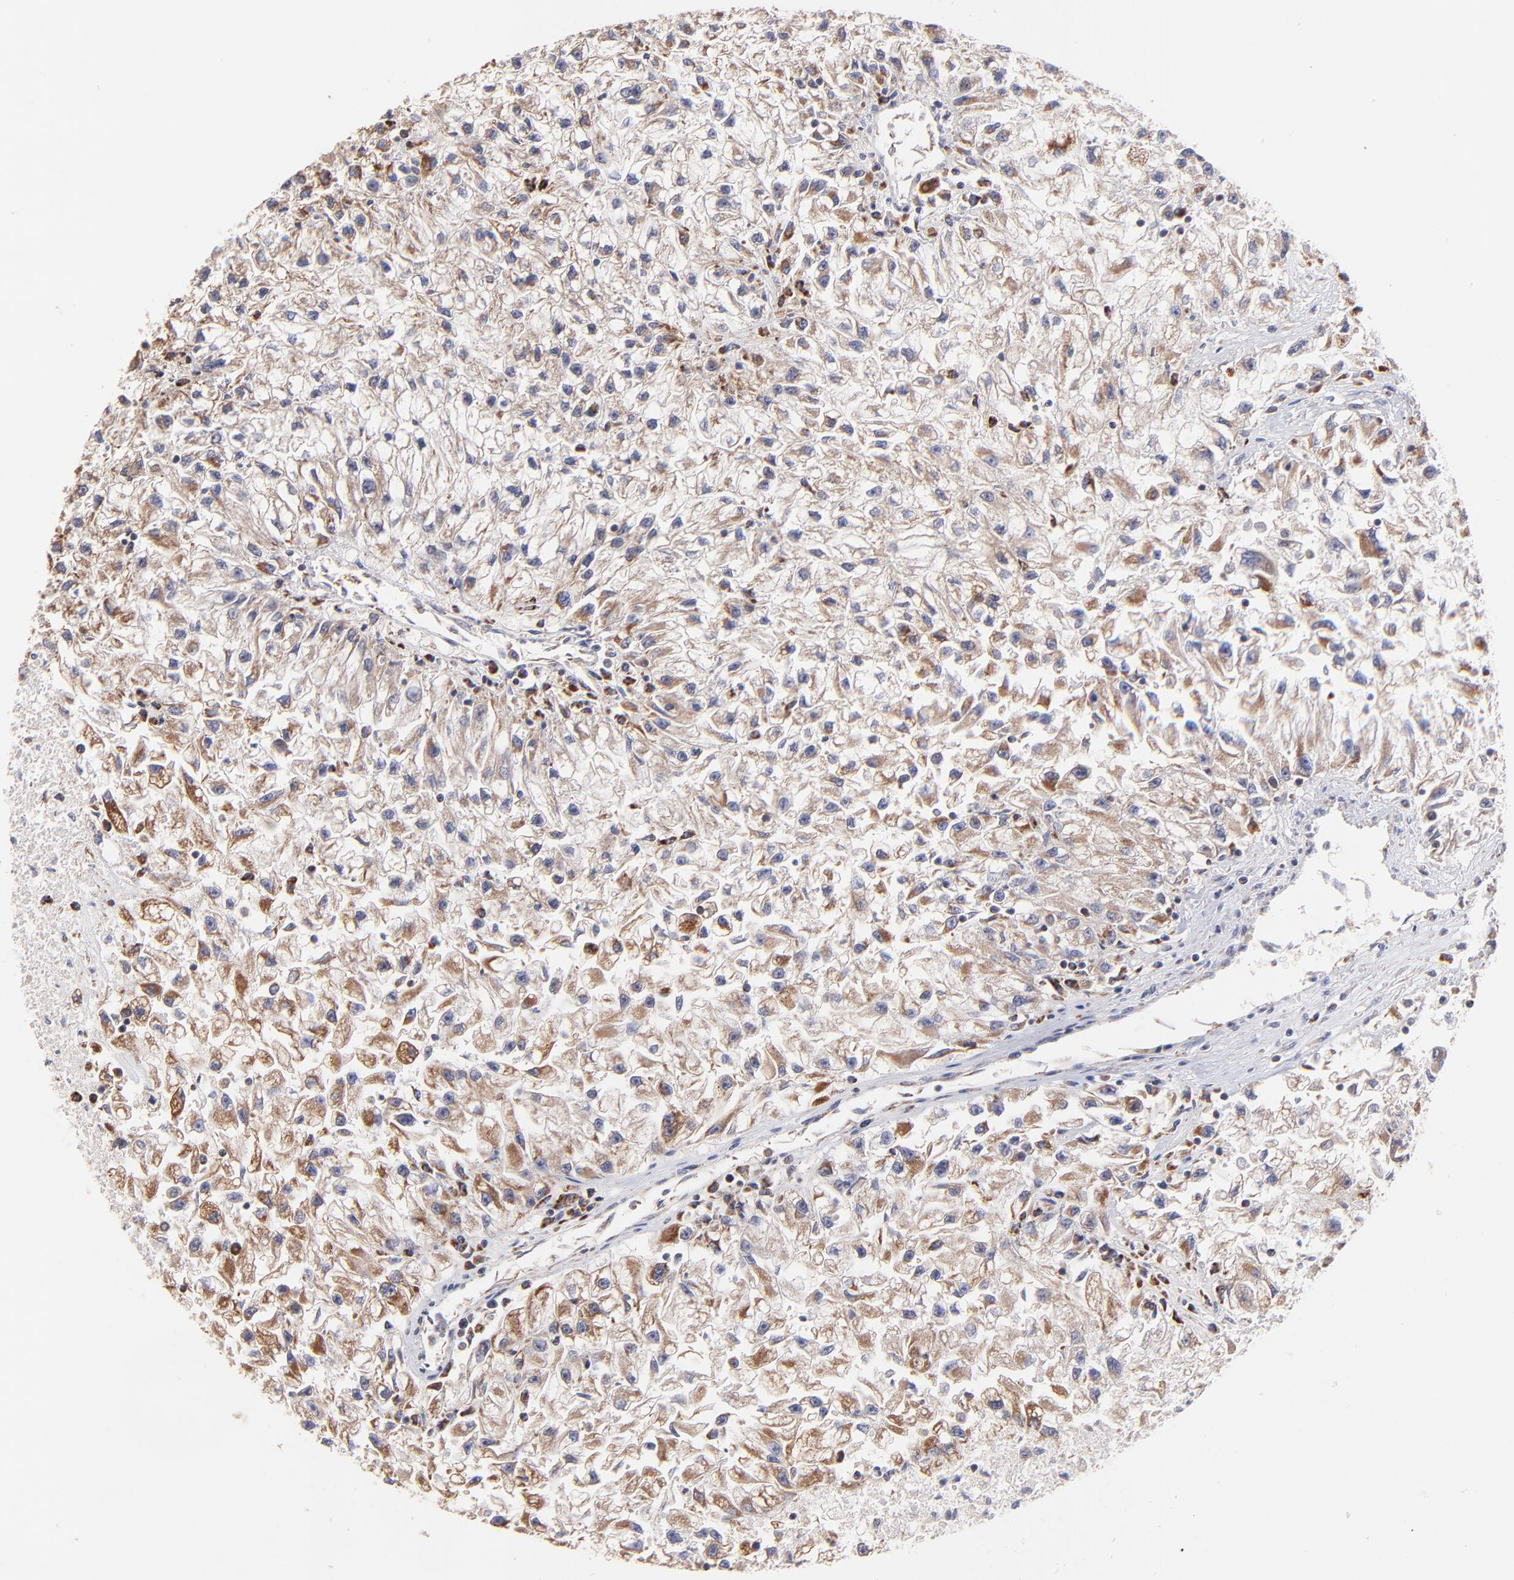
{"staining": {"intensity": "moderate", "quantity": ">75%", "location": "cytoplasmic/membranous"}, "tissue": "renal cancer", "cell_type": "Tumor cells", "image_type": "cancer", "snomed": [{"axis": "morphology", "description": "Adenocarcinoma, NOS"}, {"axis": "topography", "description": "Kidney"}], "caption": "Tumor cells exhibit medium levels of moderate cytoplasmic/membranous expression in approximately >75% of cells in renal cancer (adenocarcinoma). The staining is performed using DAB (3,3'-diaminobenzidine) brown chromogen to label protein expression. The nuclei are counter-stained blue using hematoxylin.", "gene": "BAIAP2L2", "patient": {"sex": "male", "age": 59}}